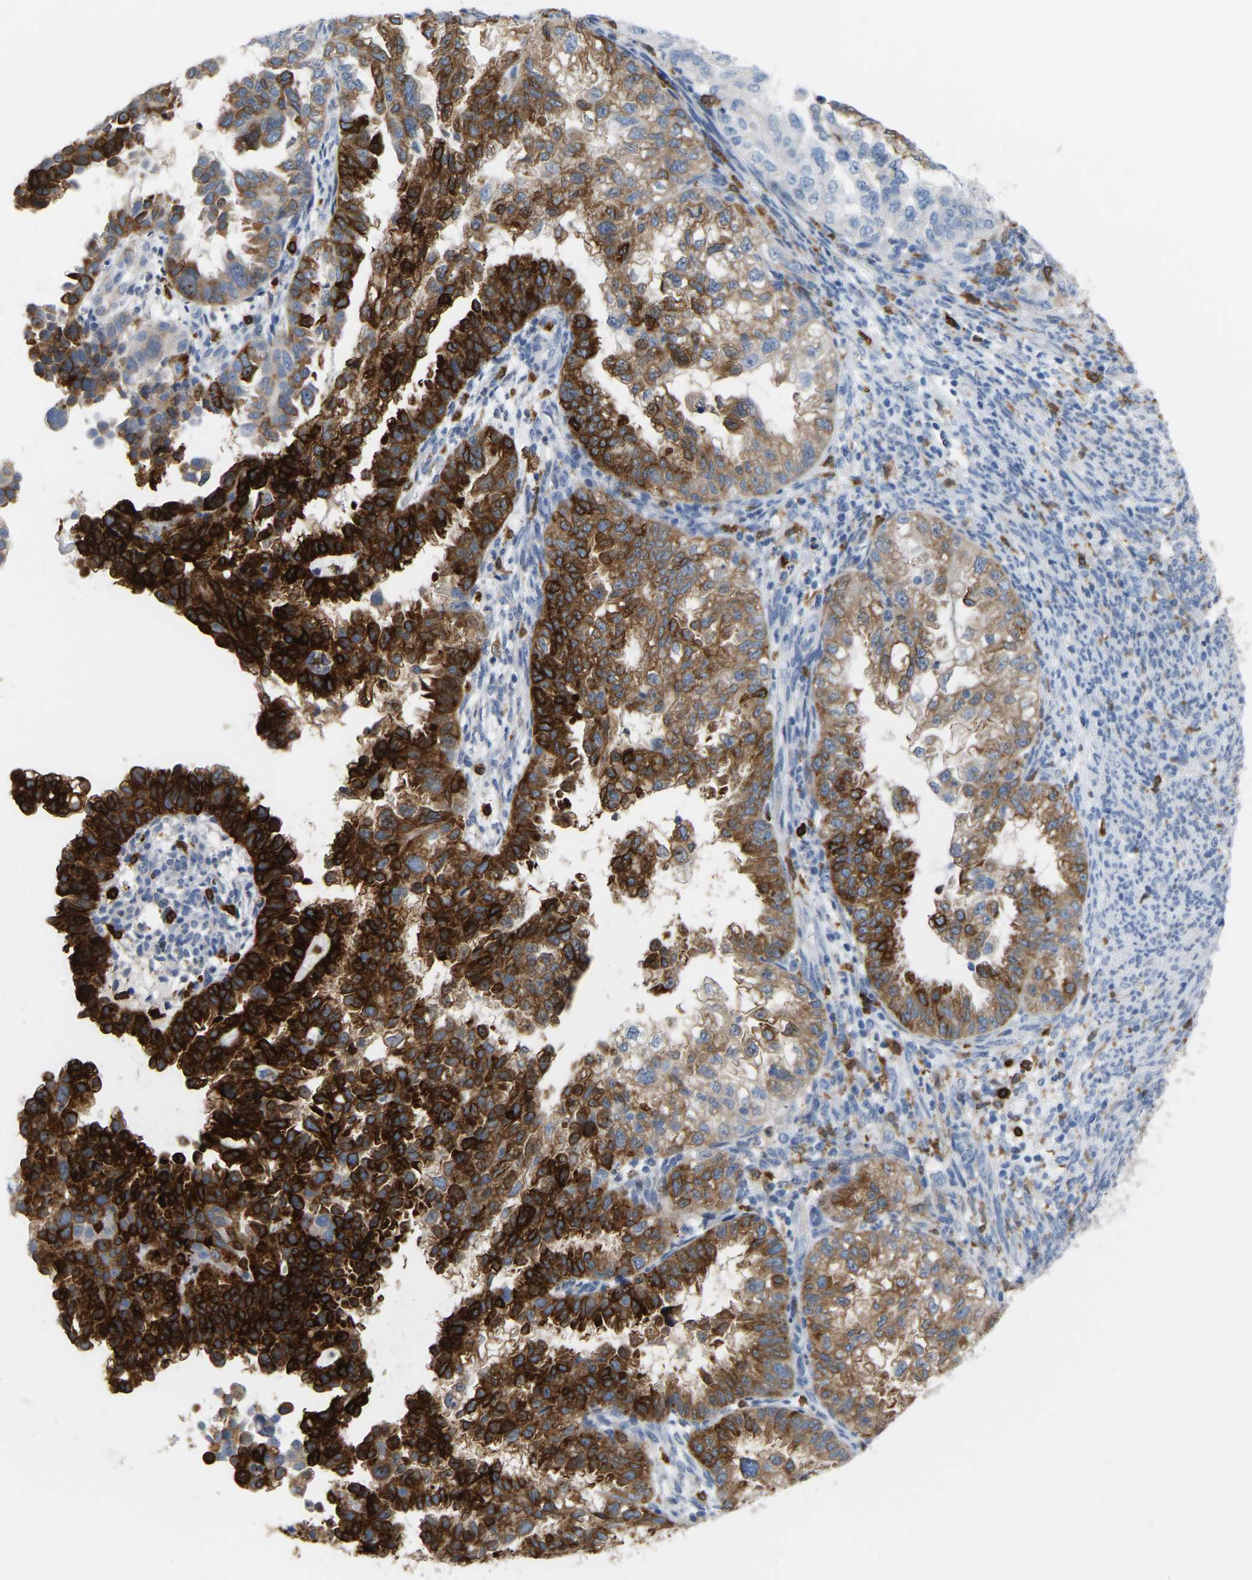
{"staining": {"intensity": "strong", "quantity": ">75%", "location": "cytoplasmic/membranous"}, "tissue": "endometrial cancer", "cell_type": "Tumor cells", "image_type": "cancer", "snomed": [{"axis": "morphology", "description": "Adenocarcinoma, NOS"}, {"axis": "topography", "description": "Endometrium"}], "caption": "IHC histopathology image of neoplastic tissue: adenocarcinoma (endometrial) stained using immunohistochemistry shows high levels of strong protein expression localized specifically in the cytoplasmic/membranous of tumor cells, appearing as a cytoplasmic/membranous brown color.", "gene": "PTGS1", "patient": {"sex": "female", "age": 85}}